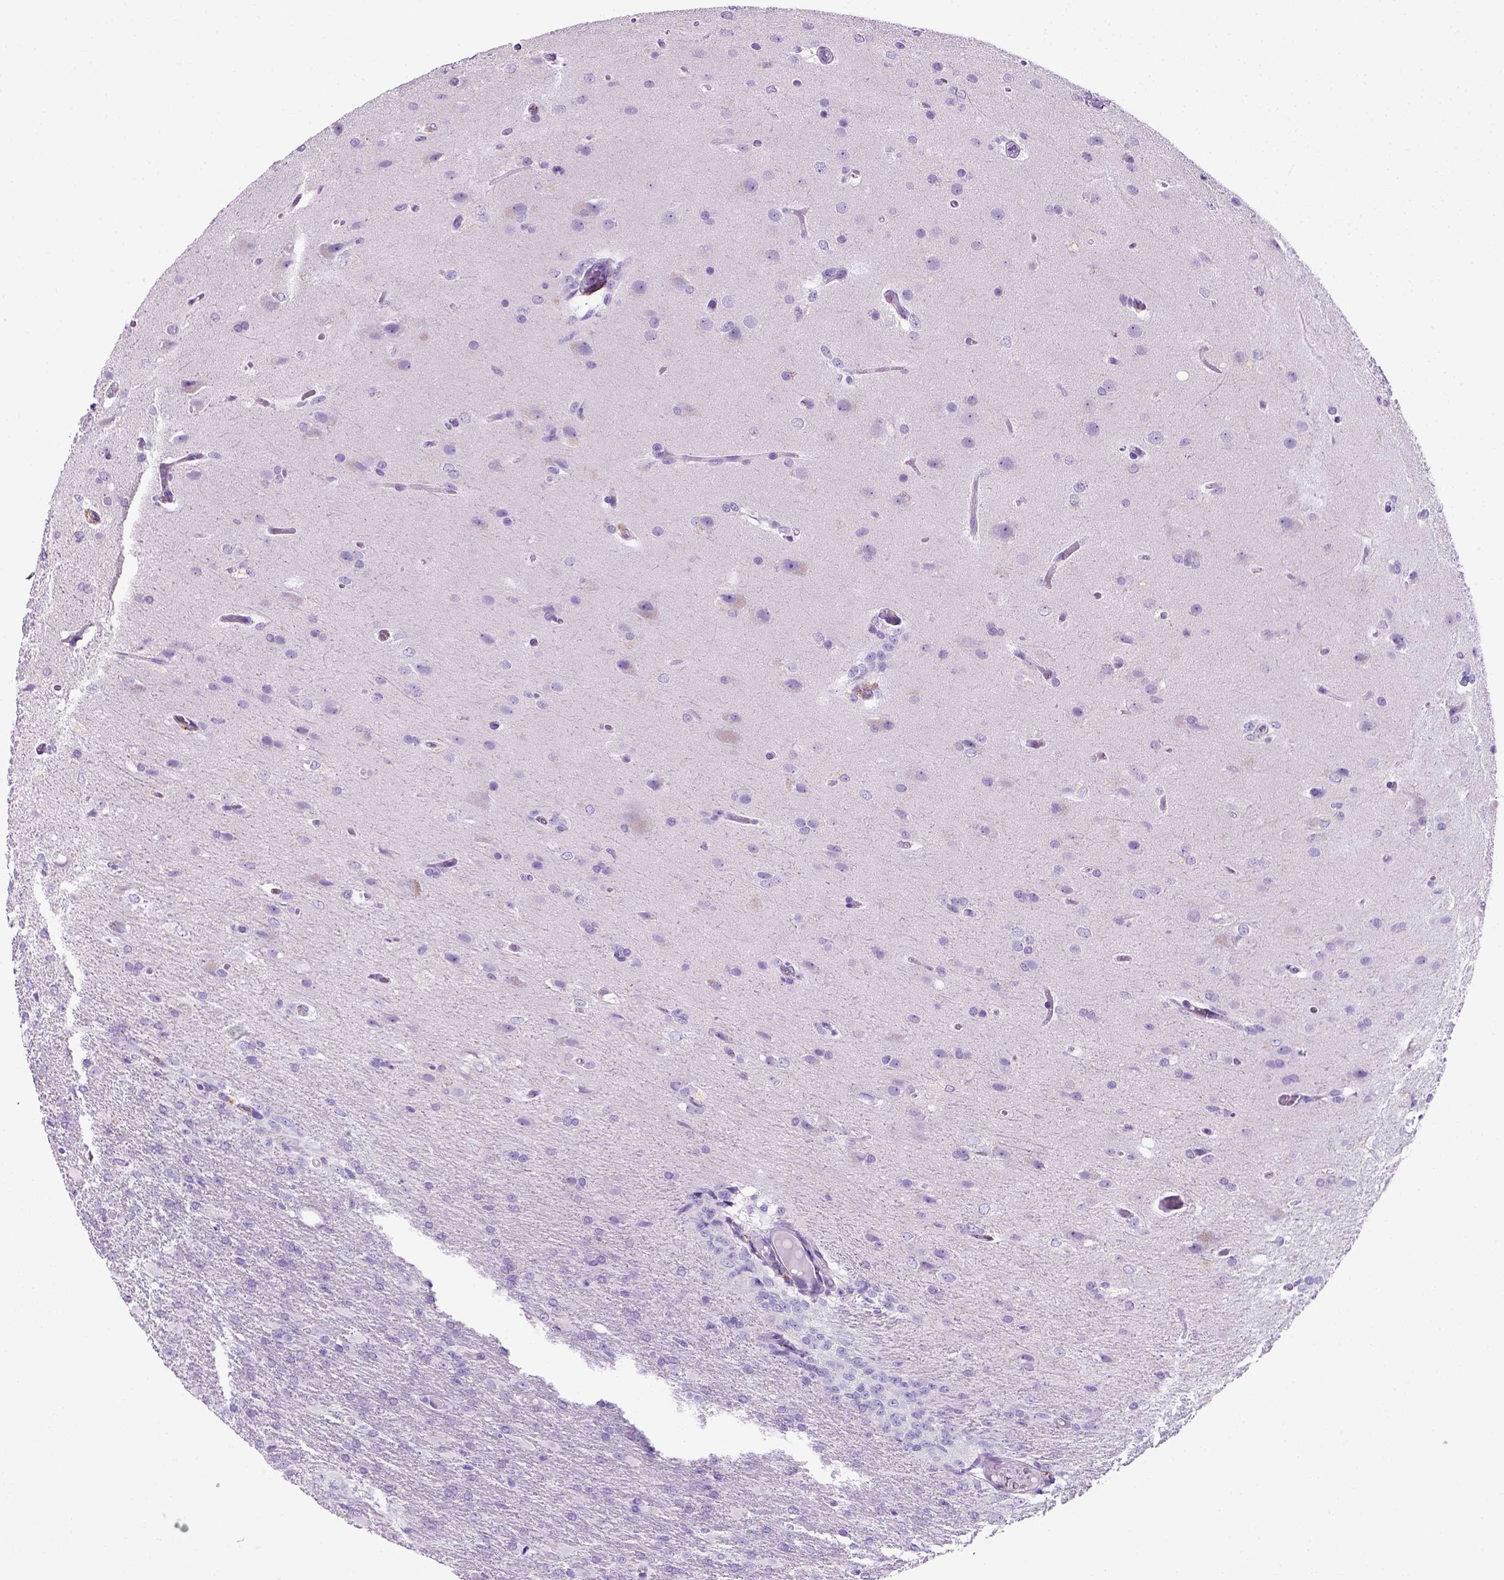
{"staining": {"intensity": "negative", "quantity": "none", "location": "none"}, "tissue": "glioma", "cell_type": "Tumor cells", "image_type": "cancer", "snomed": [{"axis": "morphology", "description": "Glioma, malignant, High grade"}, {"axis": "topography", "description": "Brain"}], "caption": "Immunohistochemistry (IHC) image of human glioma stained for a protein (brown), which demonstrates no staining in tumor cells.", "gene": "ARHGEF33", "patient": {"sex": "male", "age": 68}}